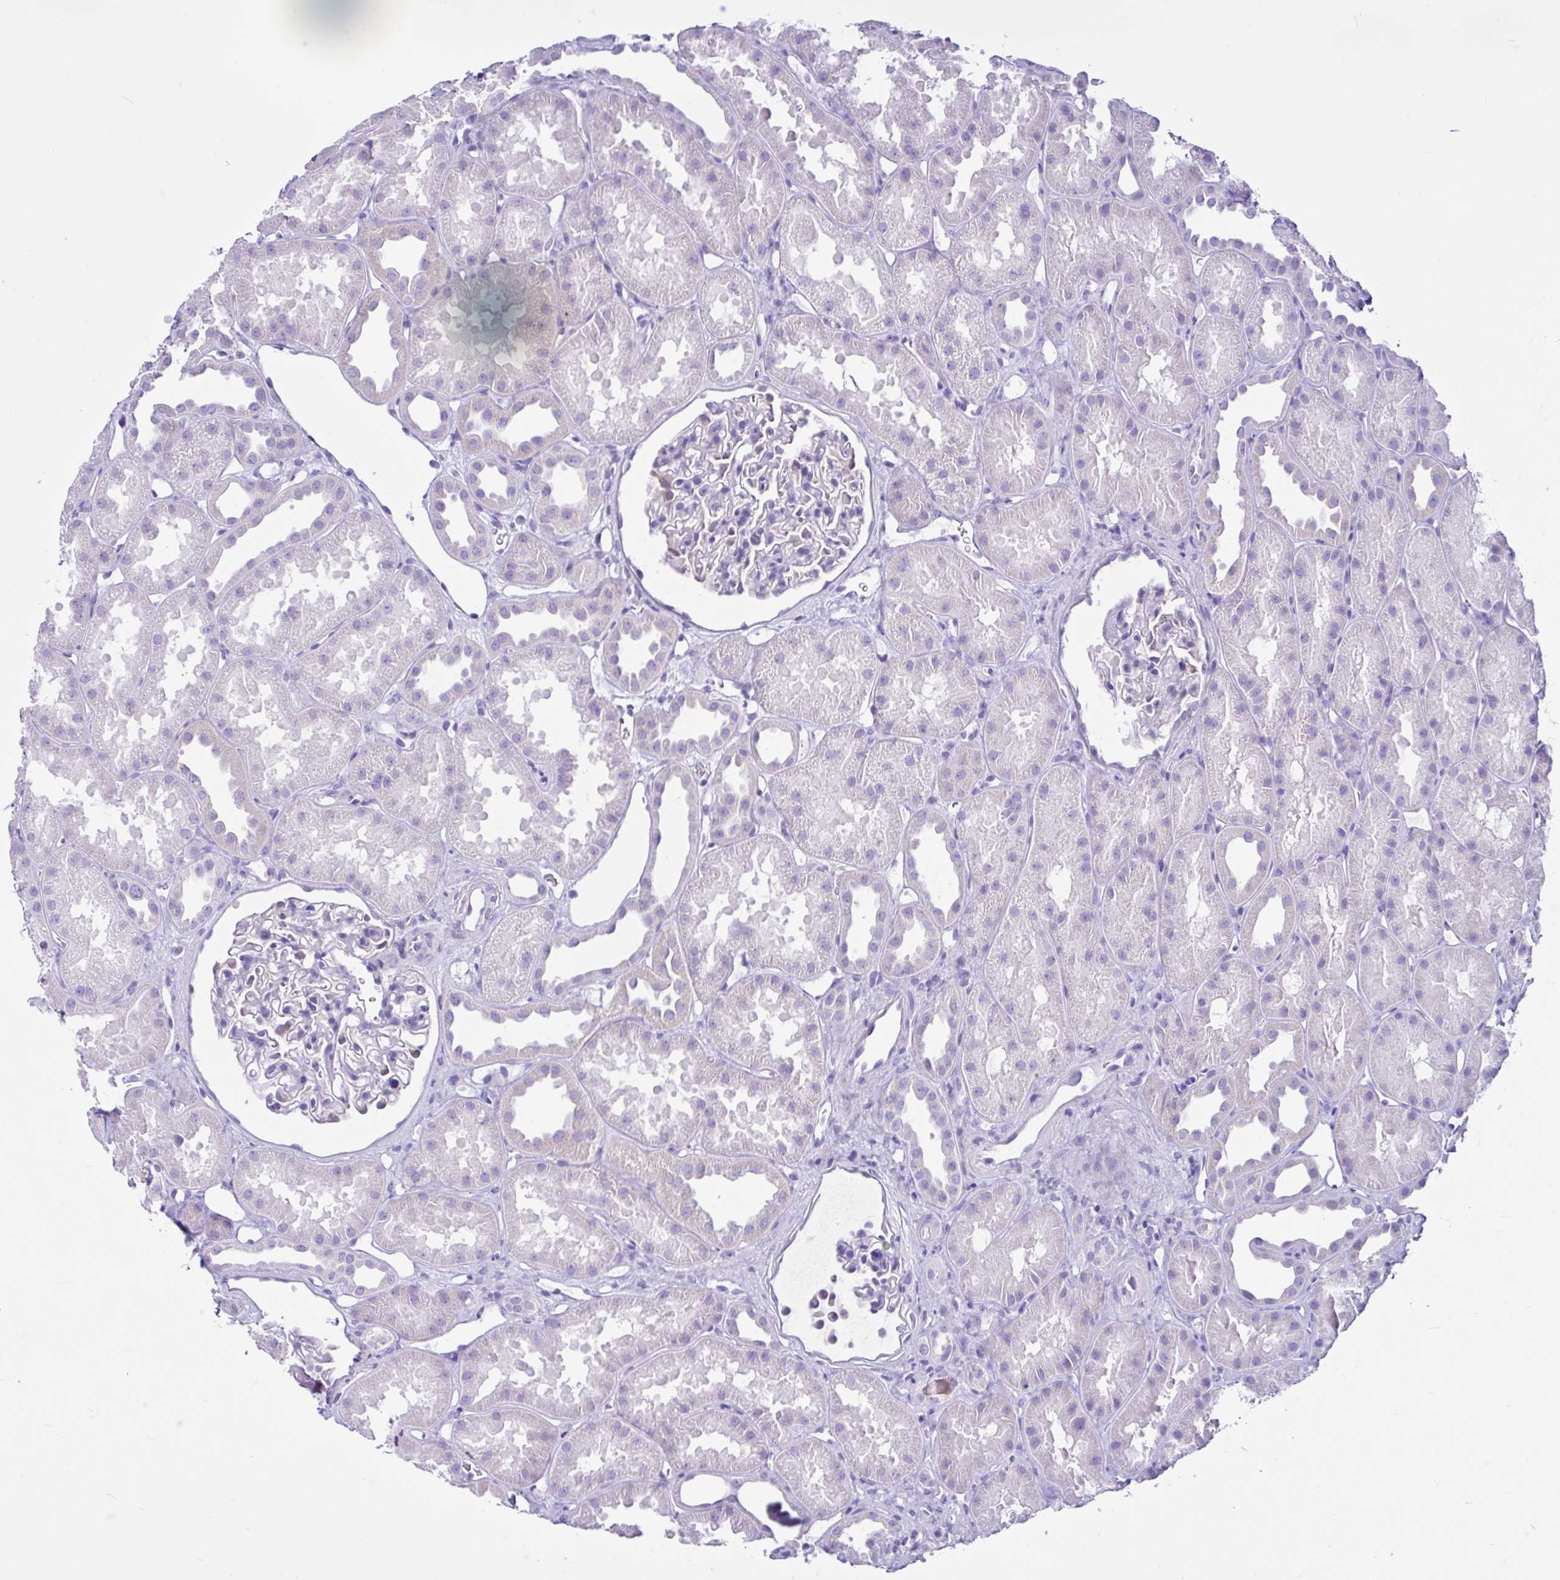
{"staining": {"intensity": "negative", "quantity": "none", "location": "none"}, "tissue": "kidney", "cell_type": "Cells in glomeruli", "image_type": "normal", "snomed": [{"axis": "morphology", "description": "Normal tissue, NOS"}, {"axis": "topography", "description": "Kidney"}], "caption": "High magnification brightfield microscopy of normal kidney stained with DAB (3,3'-diaminobenzidine) (brown) and counterstained with hematoxylin (blue): cells in glomeruli show no significant staining. (Immunohistochemistry (ihc), brightfield microscopy, high magnification).", "gene": "CYP19A1", "patient": {"sex": "male", "age": 61}}